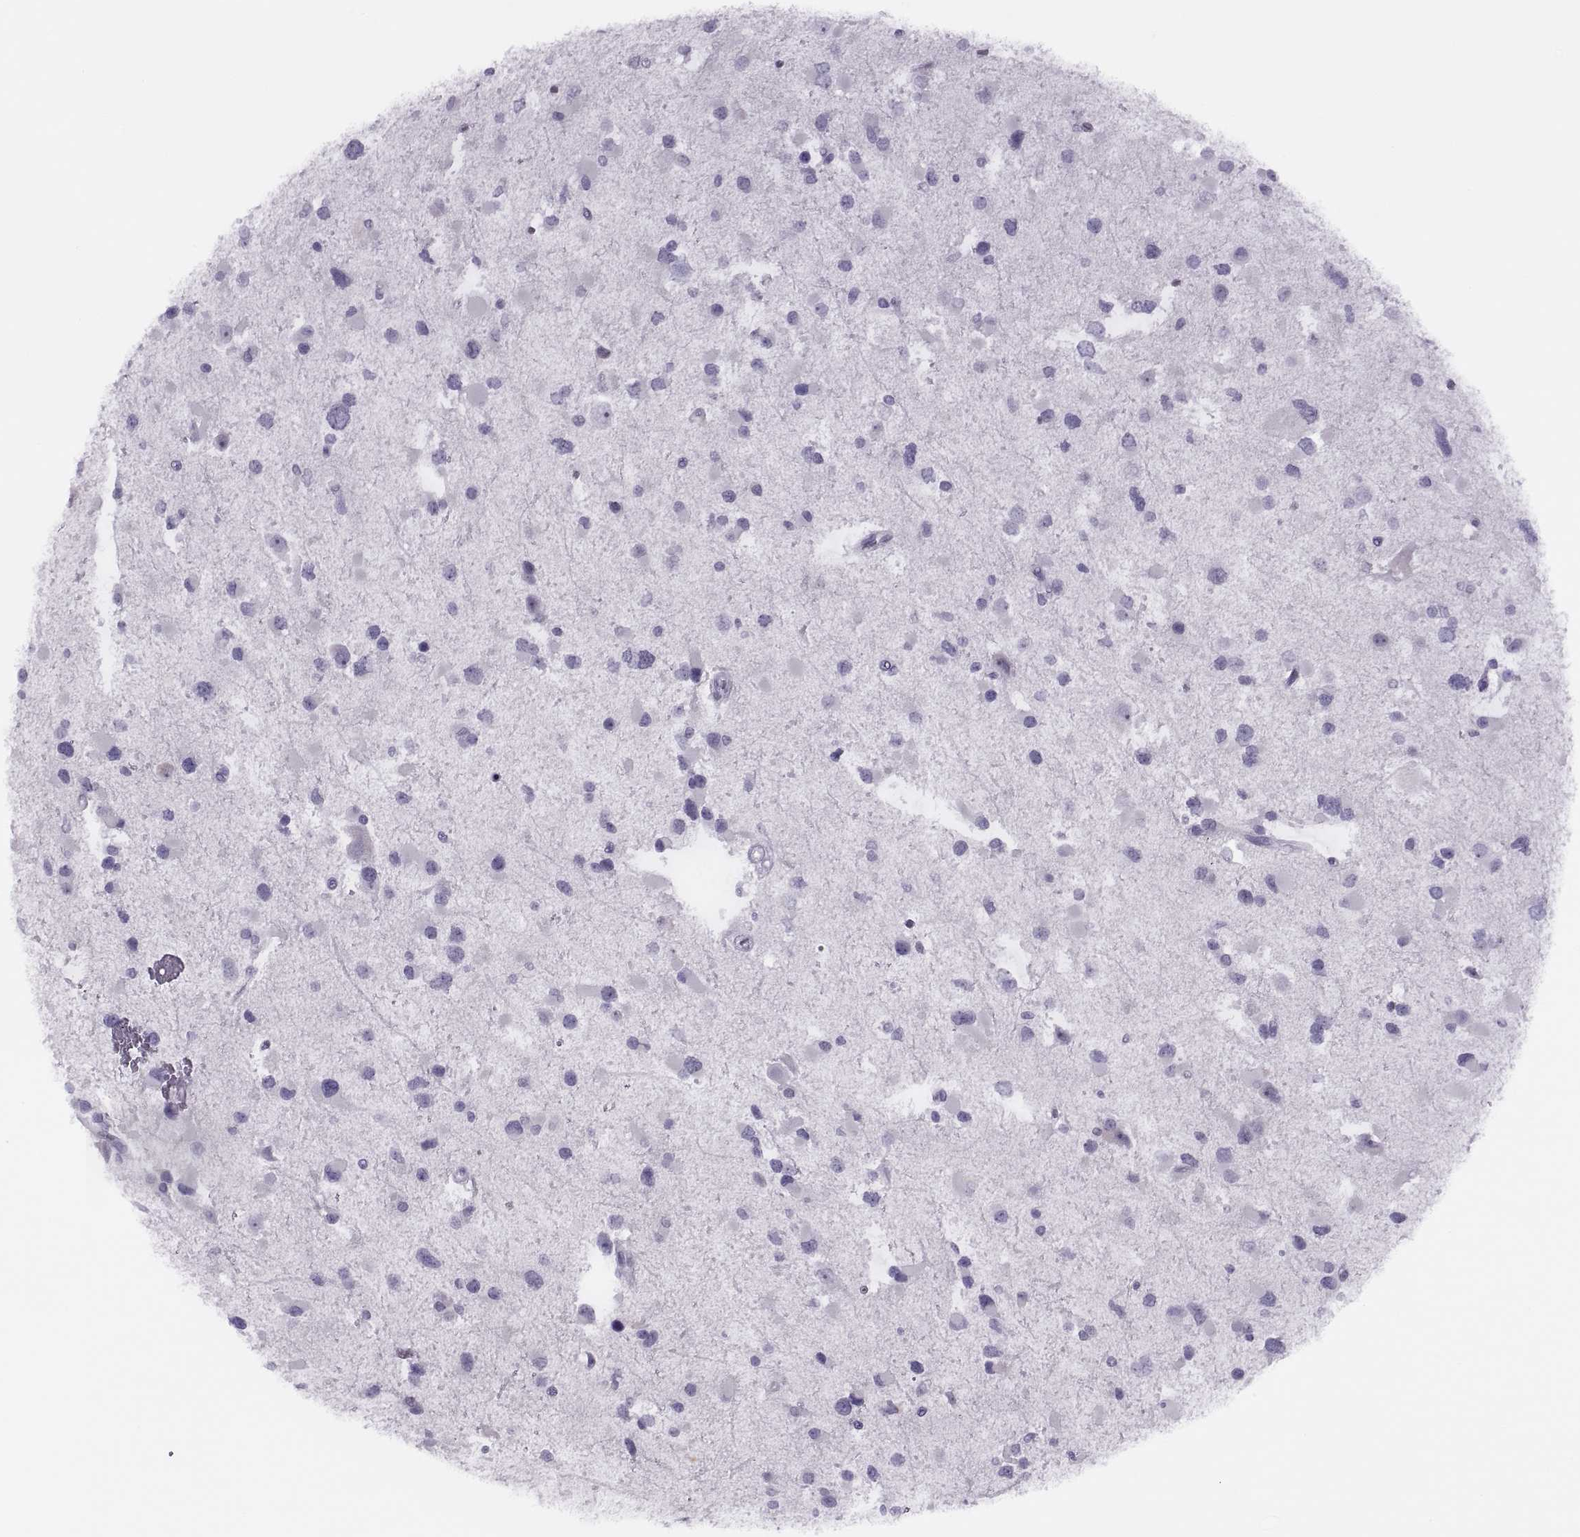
{"staining": {"intensity": "negative", "quantity": "none", "location": "none"}, "tissue": "glioma", "cell_type": "Tumor cells", "image_type": "cancer", "snomed": [{"axis": "morphology", "description": "Glioma, malignant, Low grade"}, {"axis": "topography", "description": "Brain"}], "caption": "This is a micrograph of immunohistochemistry (IHC) staining of glioma, which shows no staining in tumor cells. Nuclei are stained in blue.", "gene": "FAM24A", "patient": {"sex": "female", "age": 32}}